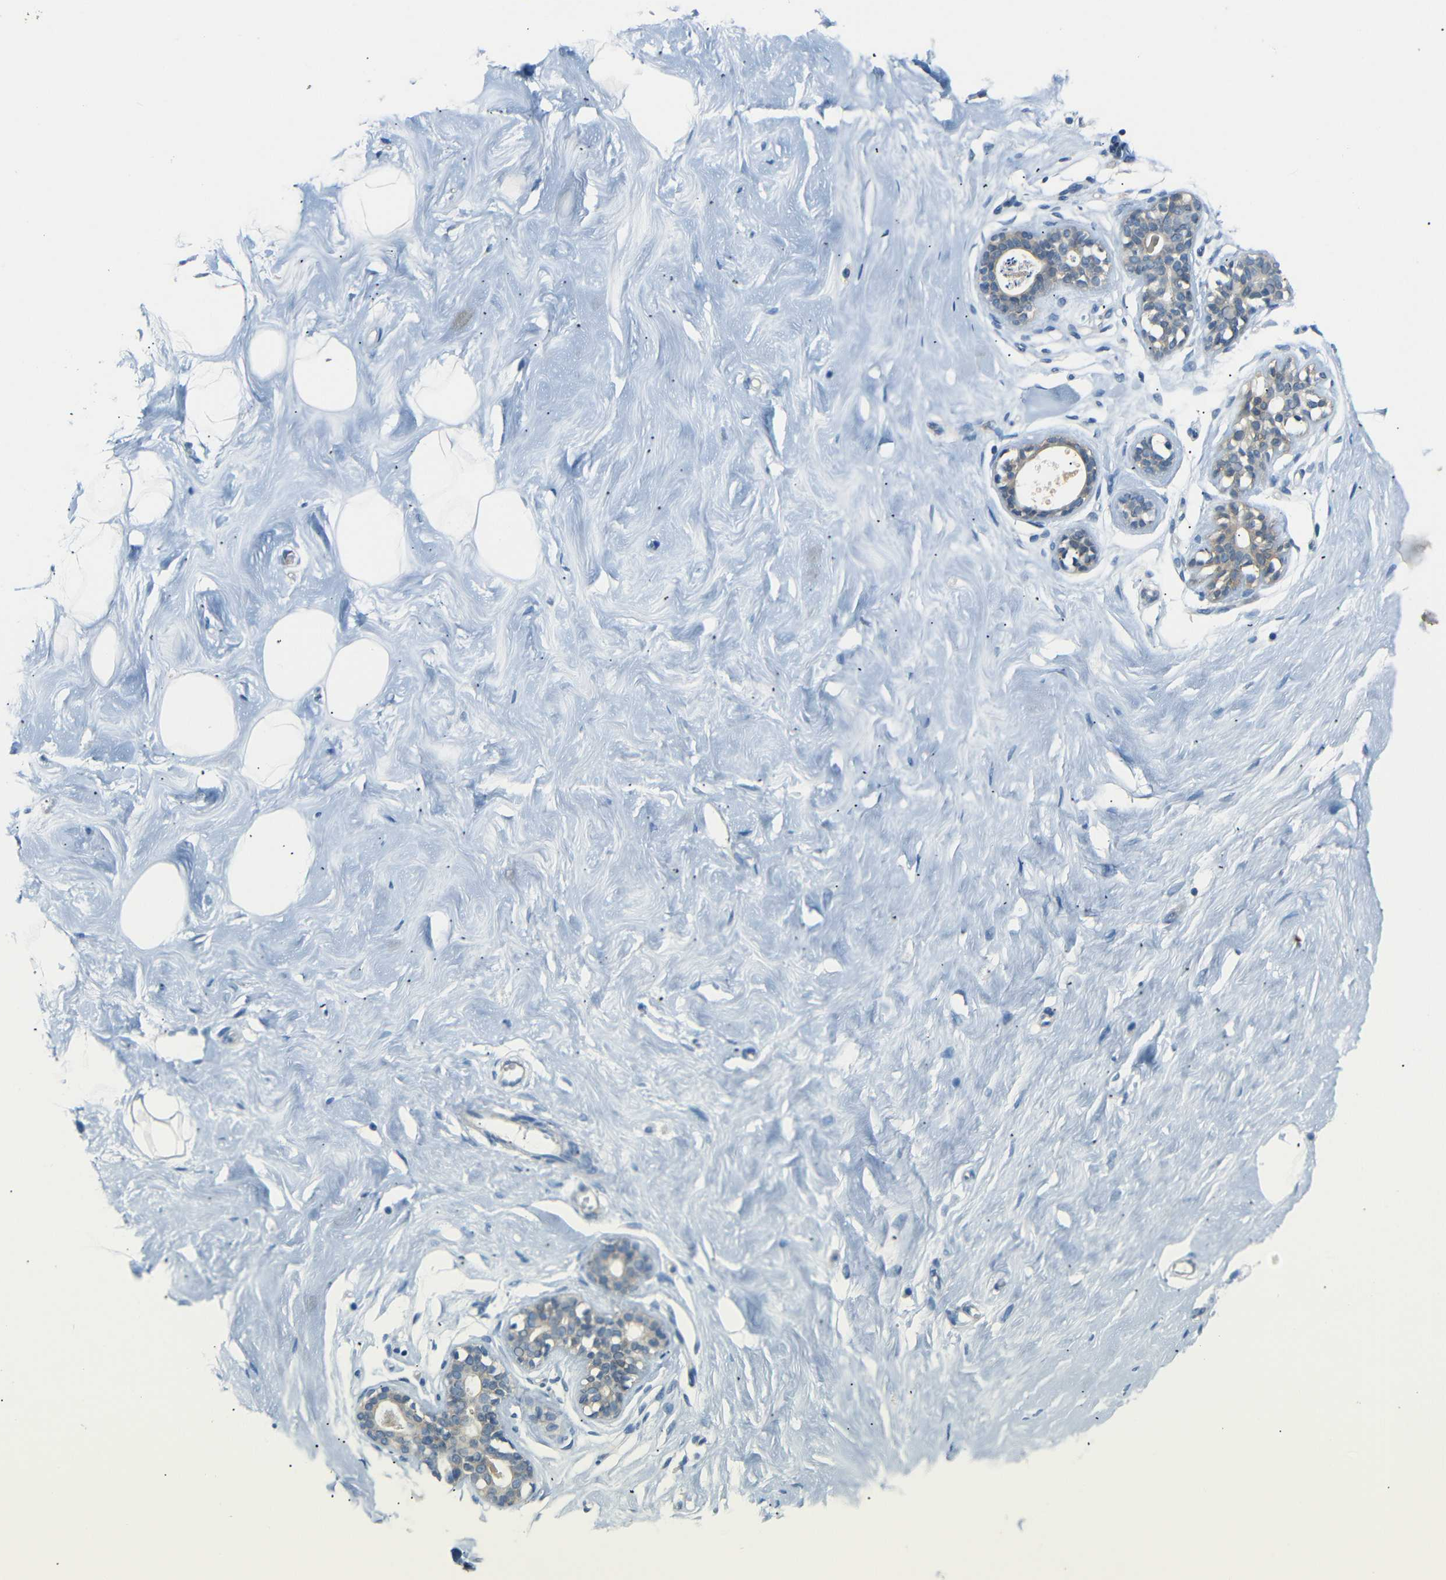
{"staining": {"intensity": "negative", "quantity": "none", "location": "none"}, "tissue": "breast", "cell_type": "Adipocytes", "image_type": "normal", "snomed": [{"axis": "morphology", "description": "Normal tissue, NOS"}, {"axis": "topography", "description": "Breast"}], "caption": "Micrograph shows no significant protein expression in adipocytes of unremarkable breast.", "gene": "SFN", "patient": {"sex": "female", "age": 23}}